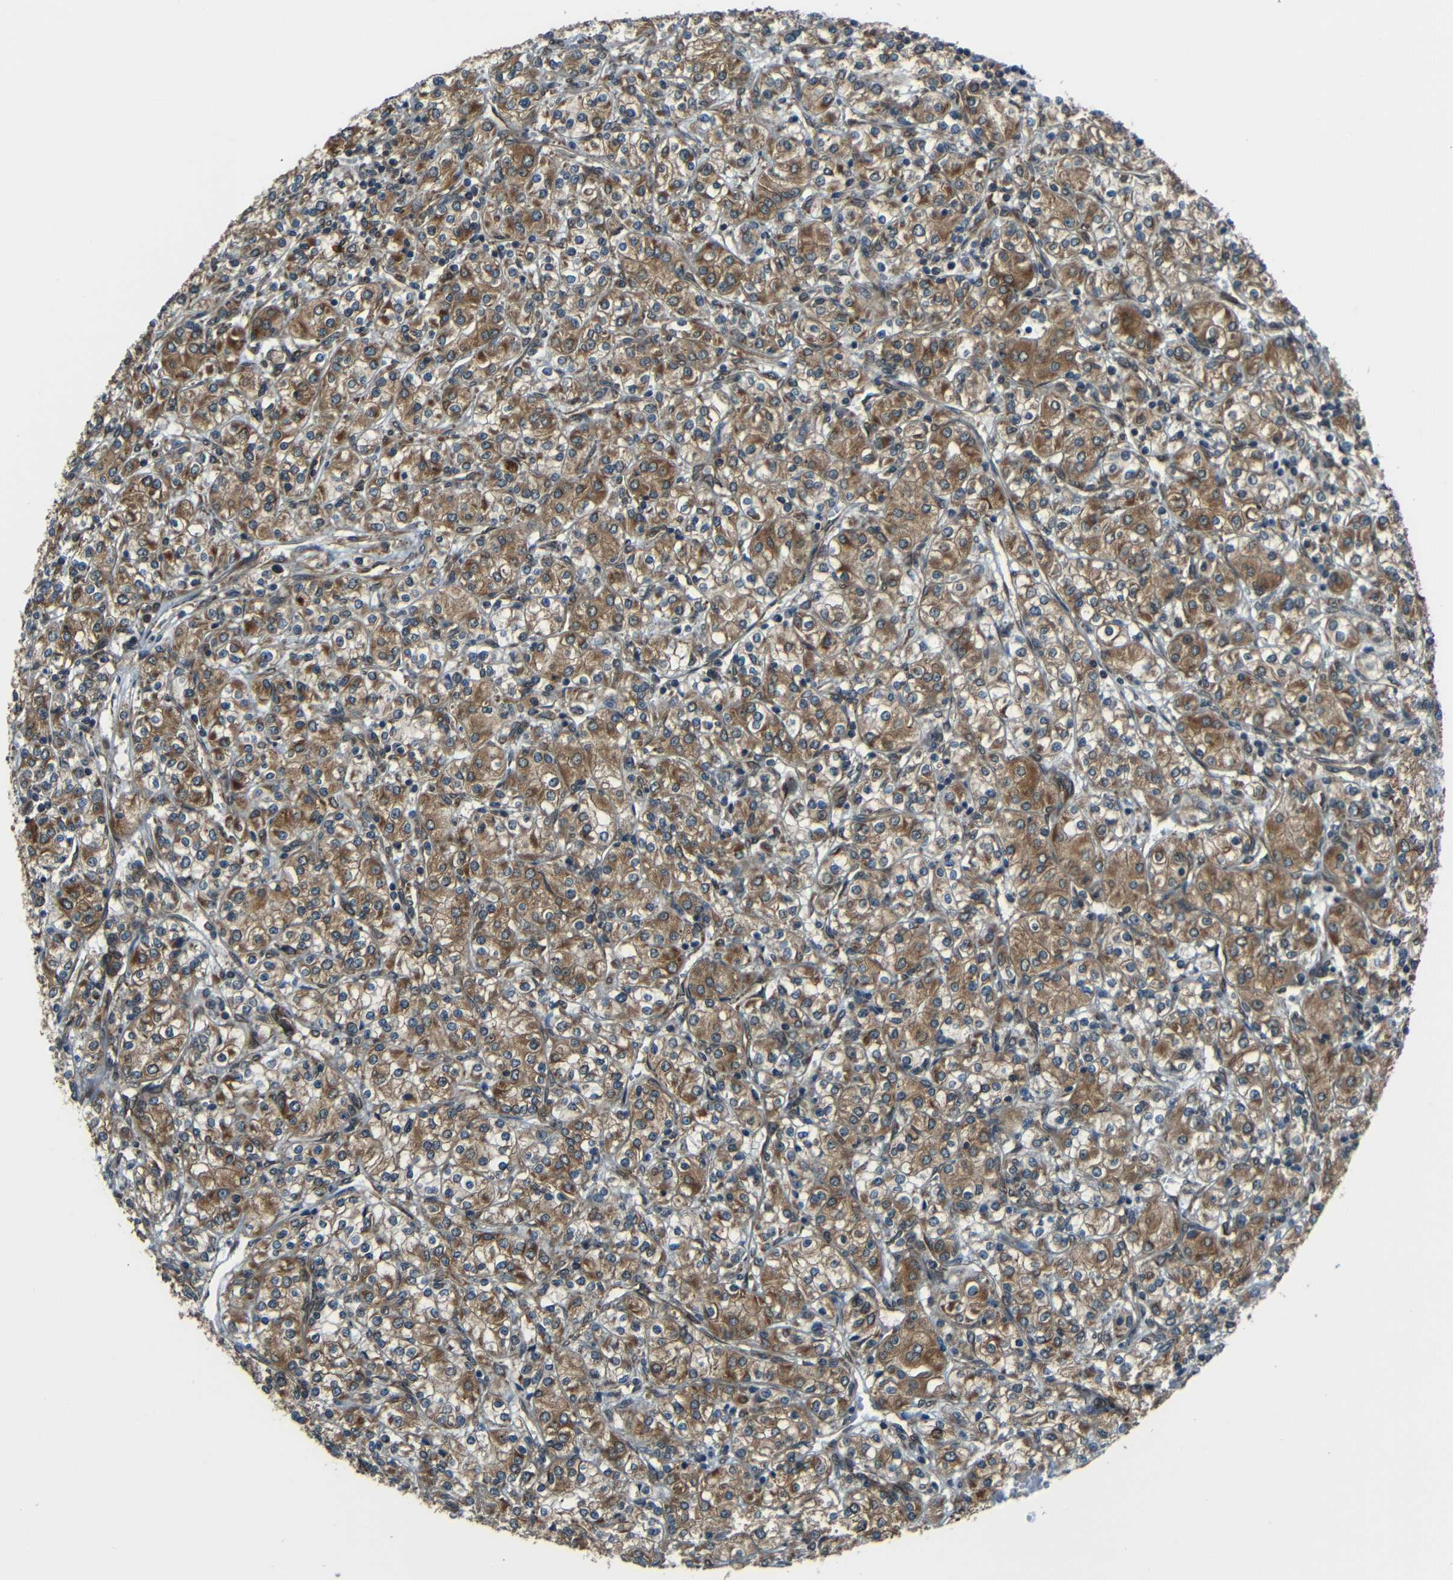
{"staining": {"intensity": "moderate", "quantity": ">75%", "location": "cytoplasmic/membranous"}, "tissue": "renal cancer", "cell_type": "Tumor cells", "image_type": "cancer", "snomed": [{"axis": "morphology", "description": "Adenocarcinoma, NOS"}, {"axis": "topography", "description": "Kidney"}], "caption": "A histopathology image of renal cancer stained for a protein shows moderate cytoplasmic/membranous brown staining in tumor cells.", "gene": "VAPB", "patient": {"sex": "male", "age": 77}}